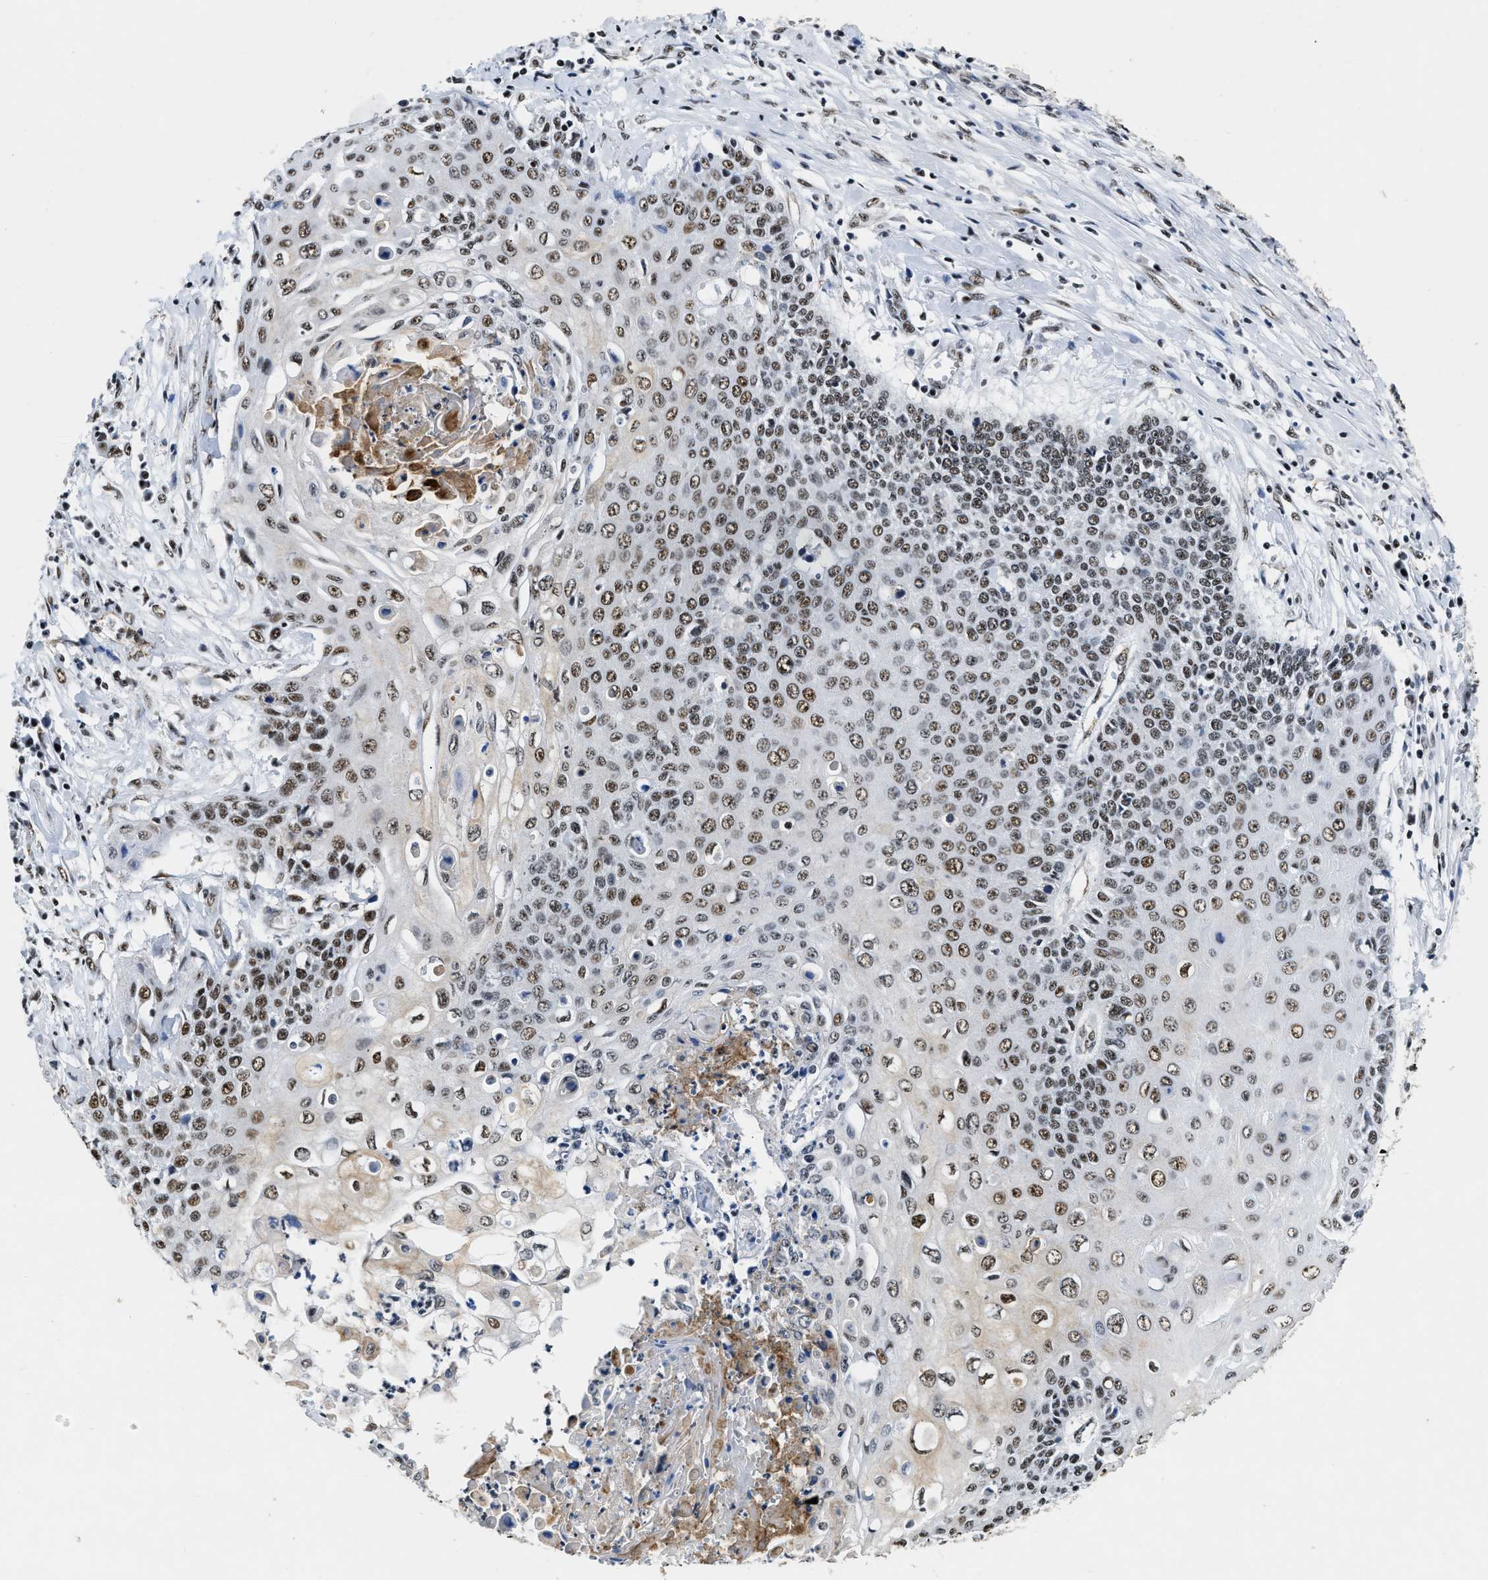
{"staining": {"intensity": "moderate", "quantity": ">75%", "location": "nuclear"}, "tissue": "cervical cancer", "cell_type": "Tumor cells", "image_type": "cancer", "snomed": [{"axis": "morphology", "description": "Squamous cell carcinoma, NOS"}, {"axis": "topography", "description": "Cervix"}], "caption": "Cervical cancer (squamous cell carcinoma) stained with immunohistochemistry reveals moderate nuclear positivity in approximately >75% of tumor cells.", "gene": "CCNE1", "patient": {"sex": "female", "age": 39}}